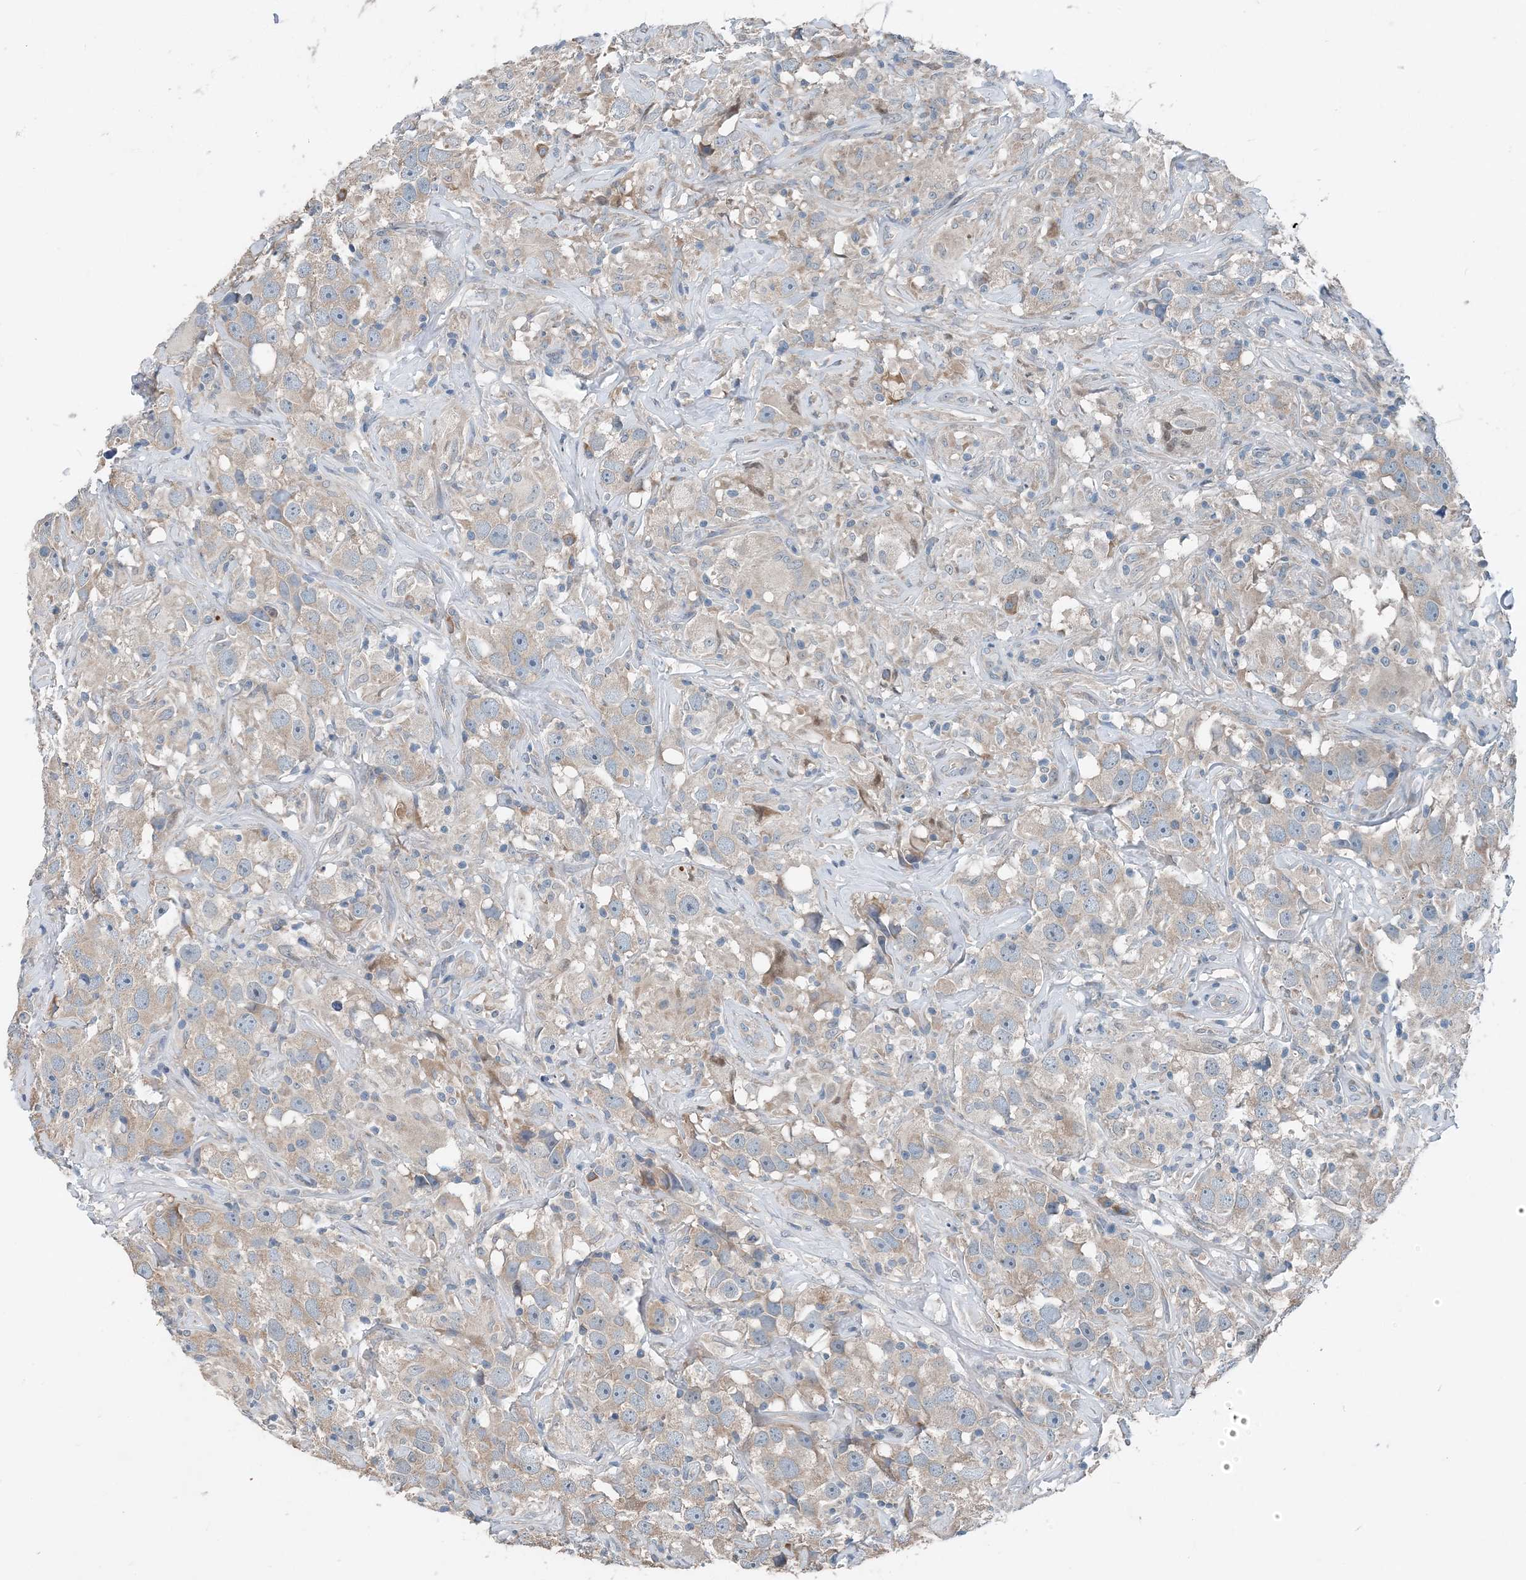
{"staining": {"intensity": "weak", "quantity": "<25%", "location": "cytoplasmic/membranous"}, "tissue": "testis cancer", "cell_type": "Tumor cells", "image_type": "cancer", "snomed": [{"axis": "morphology", "description": "Seminoma, NOS"}, {"axis": "topography", "description": "Testis"}], "caption": "Immunohistochemical staining of testis cancer (seminoma) exhibits no significant positivity in tumor cells.", "gene": "EEF1A2", "patient": {"sex": "male", "age": 49}}